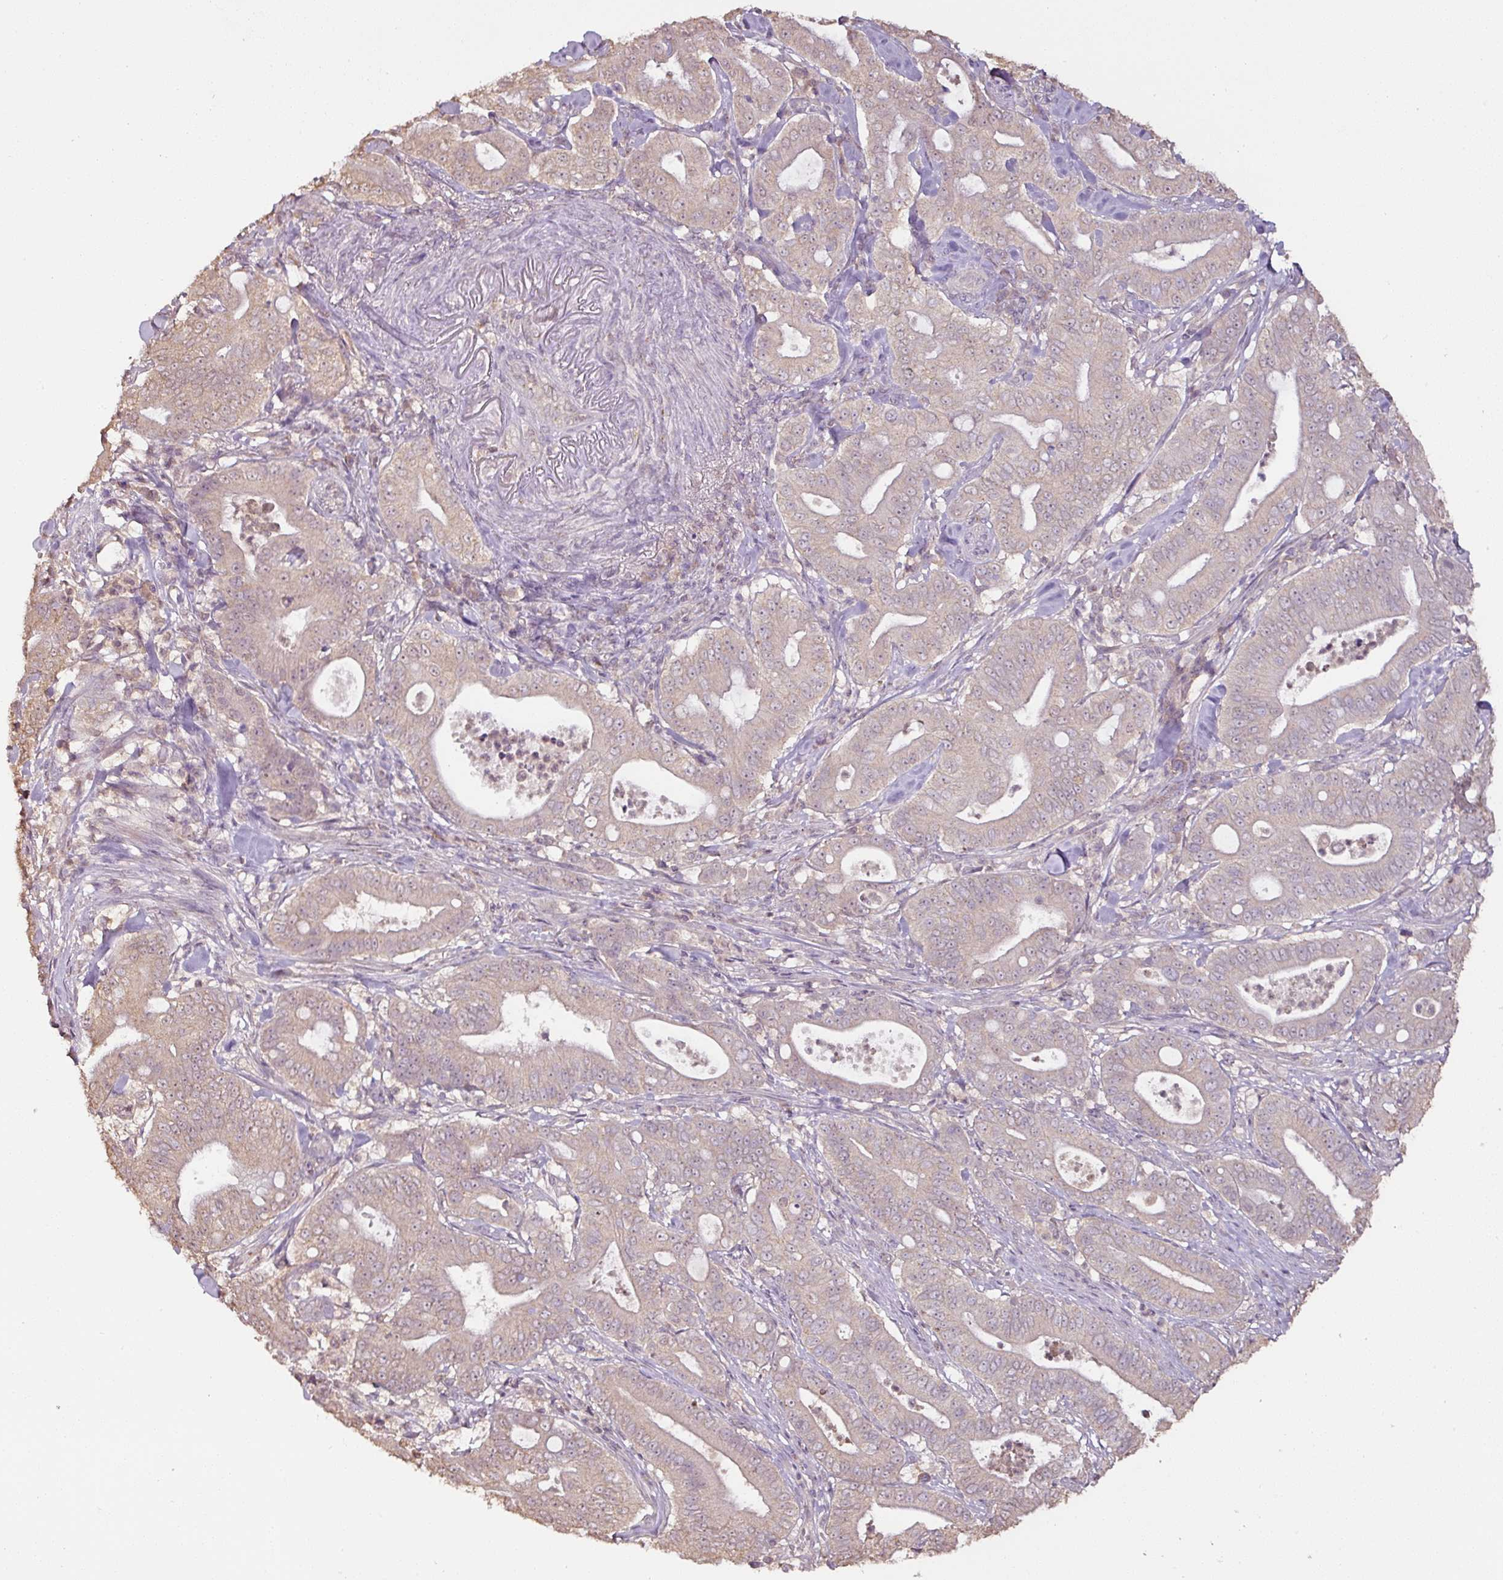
{"staining": {"intensity": "weak", "quantity": "25%-75%", "location": "cytoplasmic/membranous,nuclear"}, "tissue": "pancreatic cancer", "cell_type": "Tumor cells", "image_type": "cancer", "snomed": [{"axis": "morphology", "description": "Adenocarcinoma, NOS"}, {"axis": "topography", "description": "Pancreas"}], "caption": "The image shows staining of pancreatic cancer (adenocarcinoma), revealing weak cytoplasmic/membranous and nuclear protein expression (brown color) within tumor cells.", "gene": "RPL38", "patient": {"sex": "male", "age": 71}}